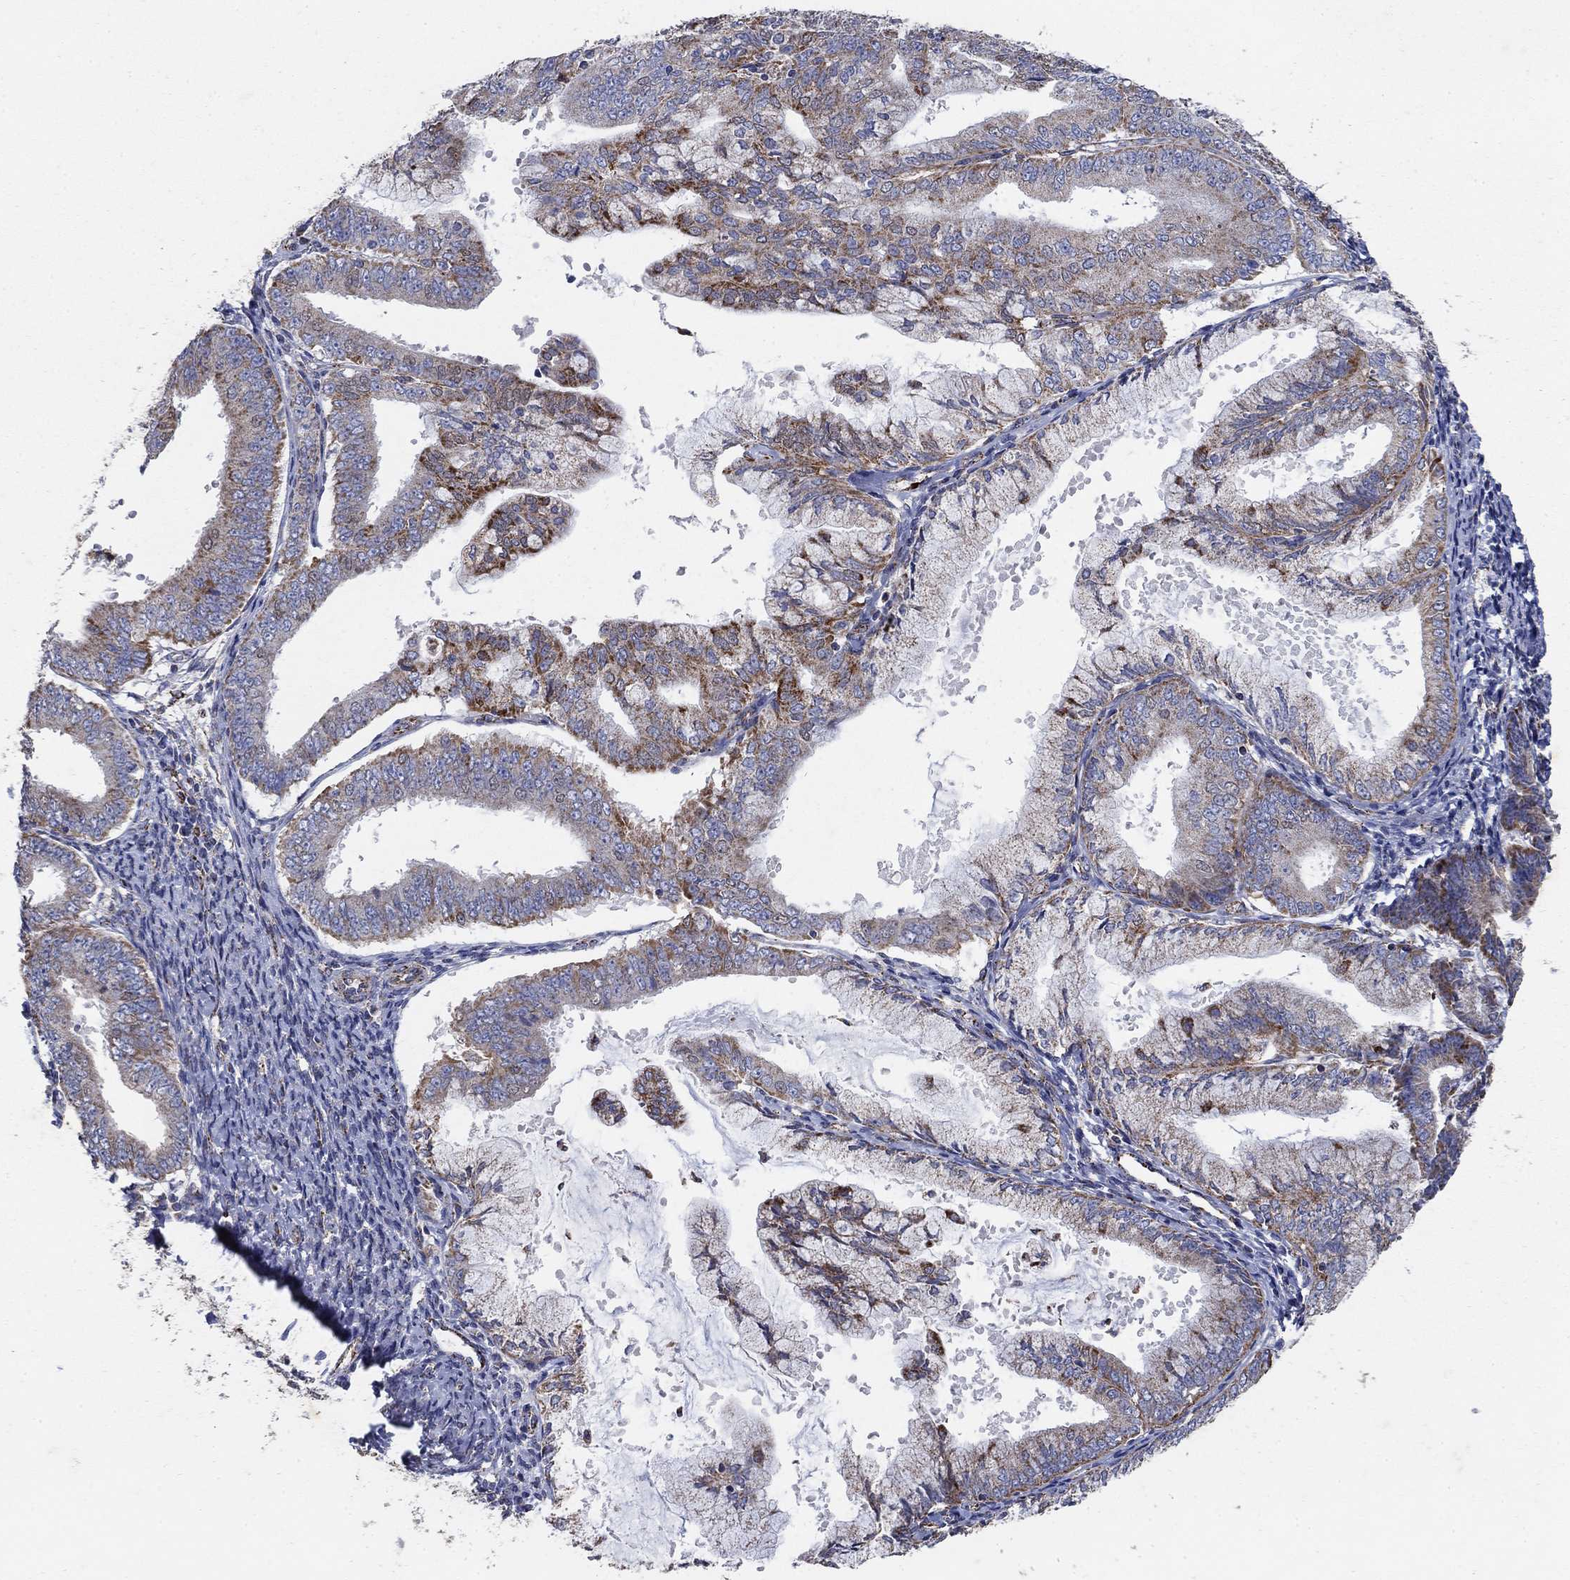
{"staining": {"intensity": "strong", "quantity": "<25%", "location": "cytoplasmic/membranous"}, "tissue": "endometrial cancer", "cell_type": "Tumor cells", "image_type": "cancer", "snomed": [{"axis": "morphology", "description": "Adenocarcinoma, NOS"}, {"axis": "topography", "description": "Endometrium"}], "caption": "Tumor cells exhibit medium levels of strong cytoplasmic/membranous expression in approximately <25% of cells in endometrial adenocarcinoma.", "gene": "PNPLA2", "patient": {"sex": "female", "age": 63}}